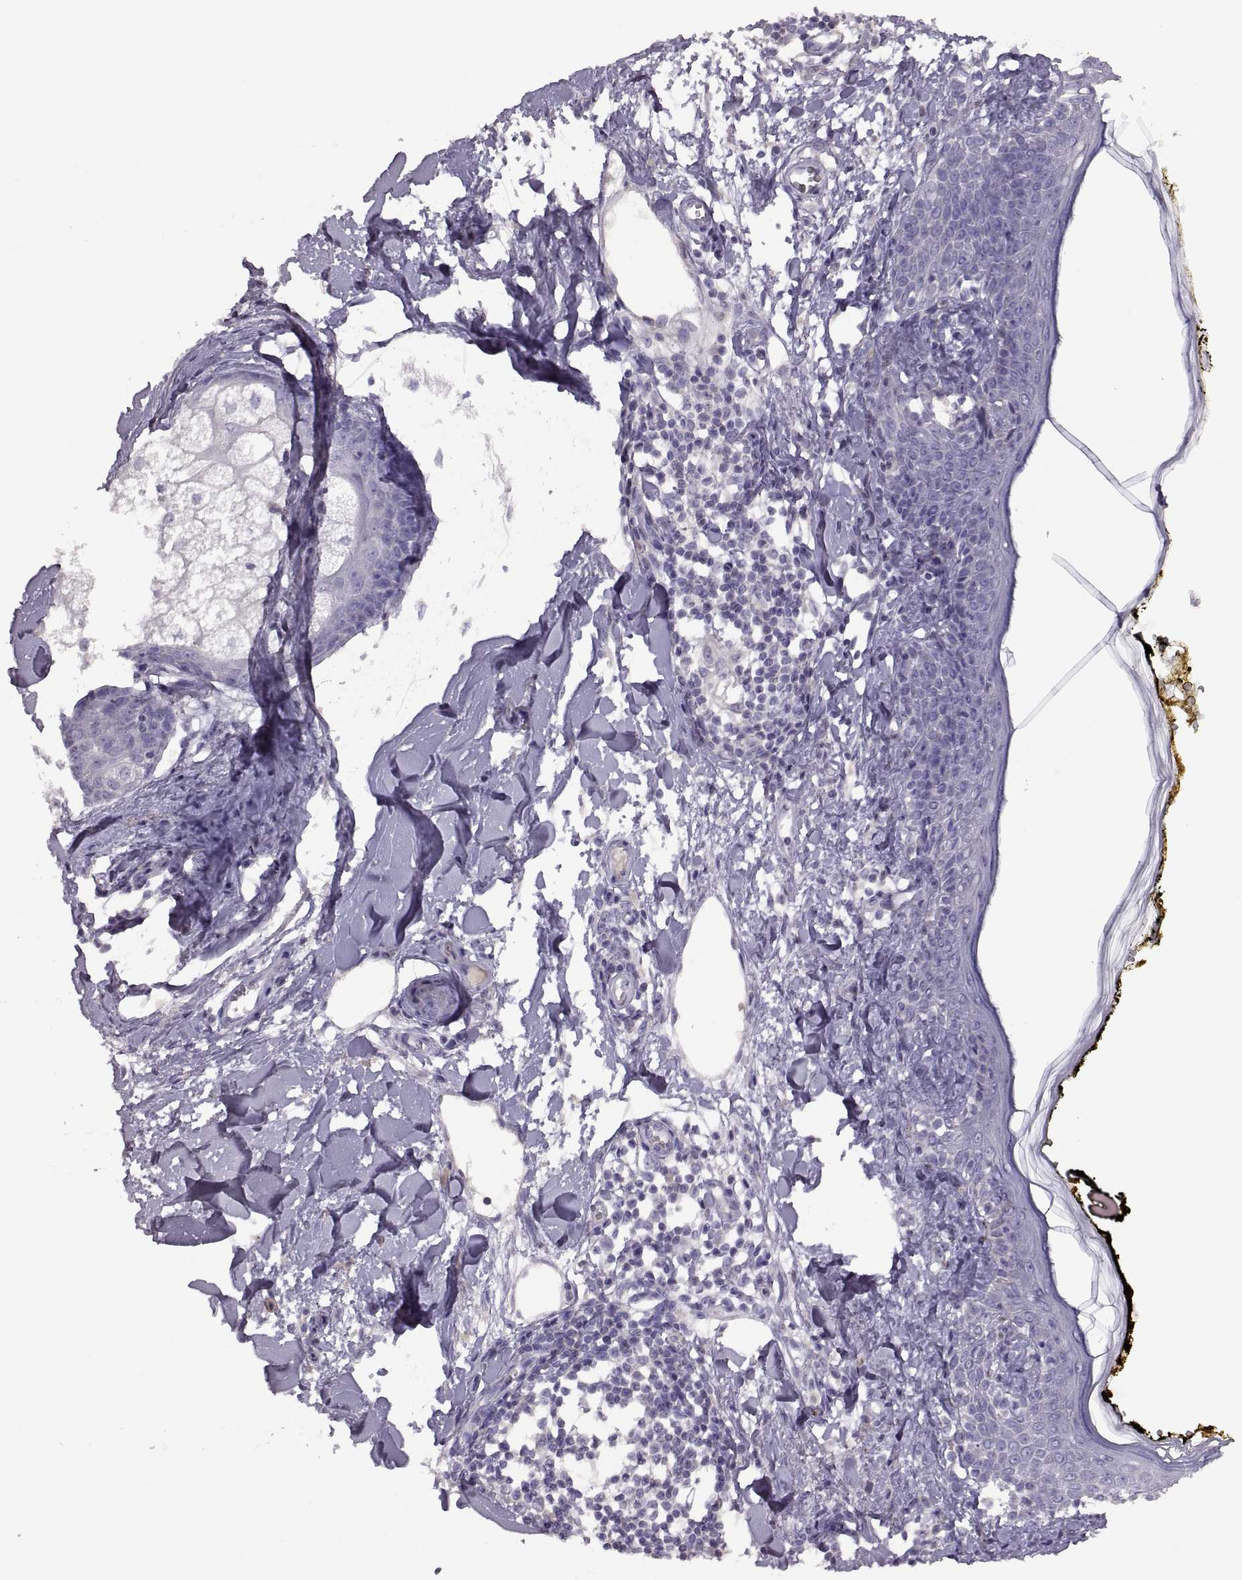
{"staining": {"intensity": "negative", "quantity": "none", "location": "none"}, "tissue": "skin", "cell_type": "Fibroblasts", "image_type": "normal", "snomed": [{"axis": "morphology", "description": "Normal tissue, NOS"}, {"axis": "topography", "description": "Skin"}], "caption": "DAB immunohistochemical staining of normal skin demonstrates no significant positivity in fibroblasts.", "gene": "TBX19", "patient": {"sex": "male", "age": 76}}